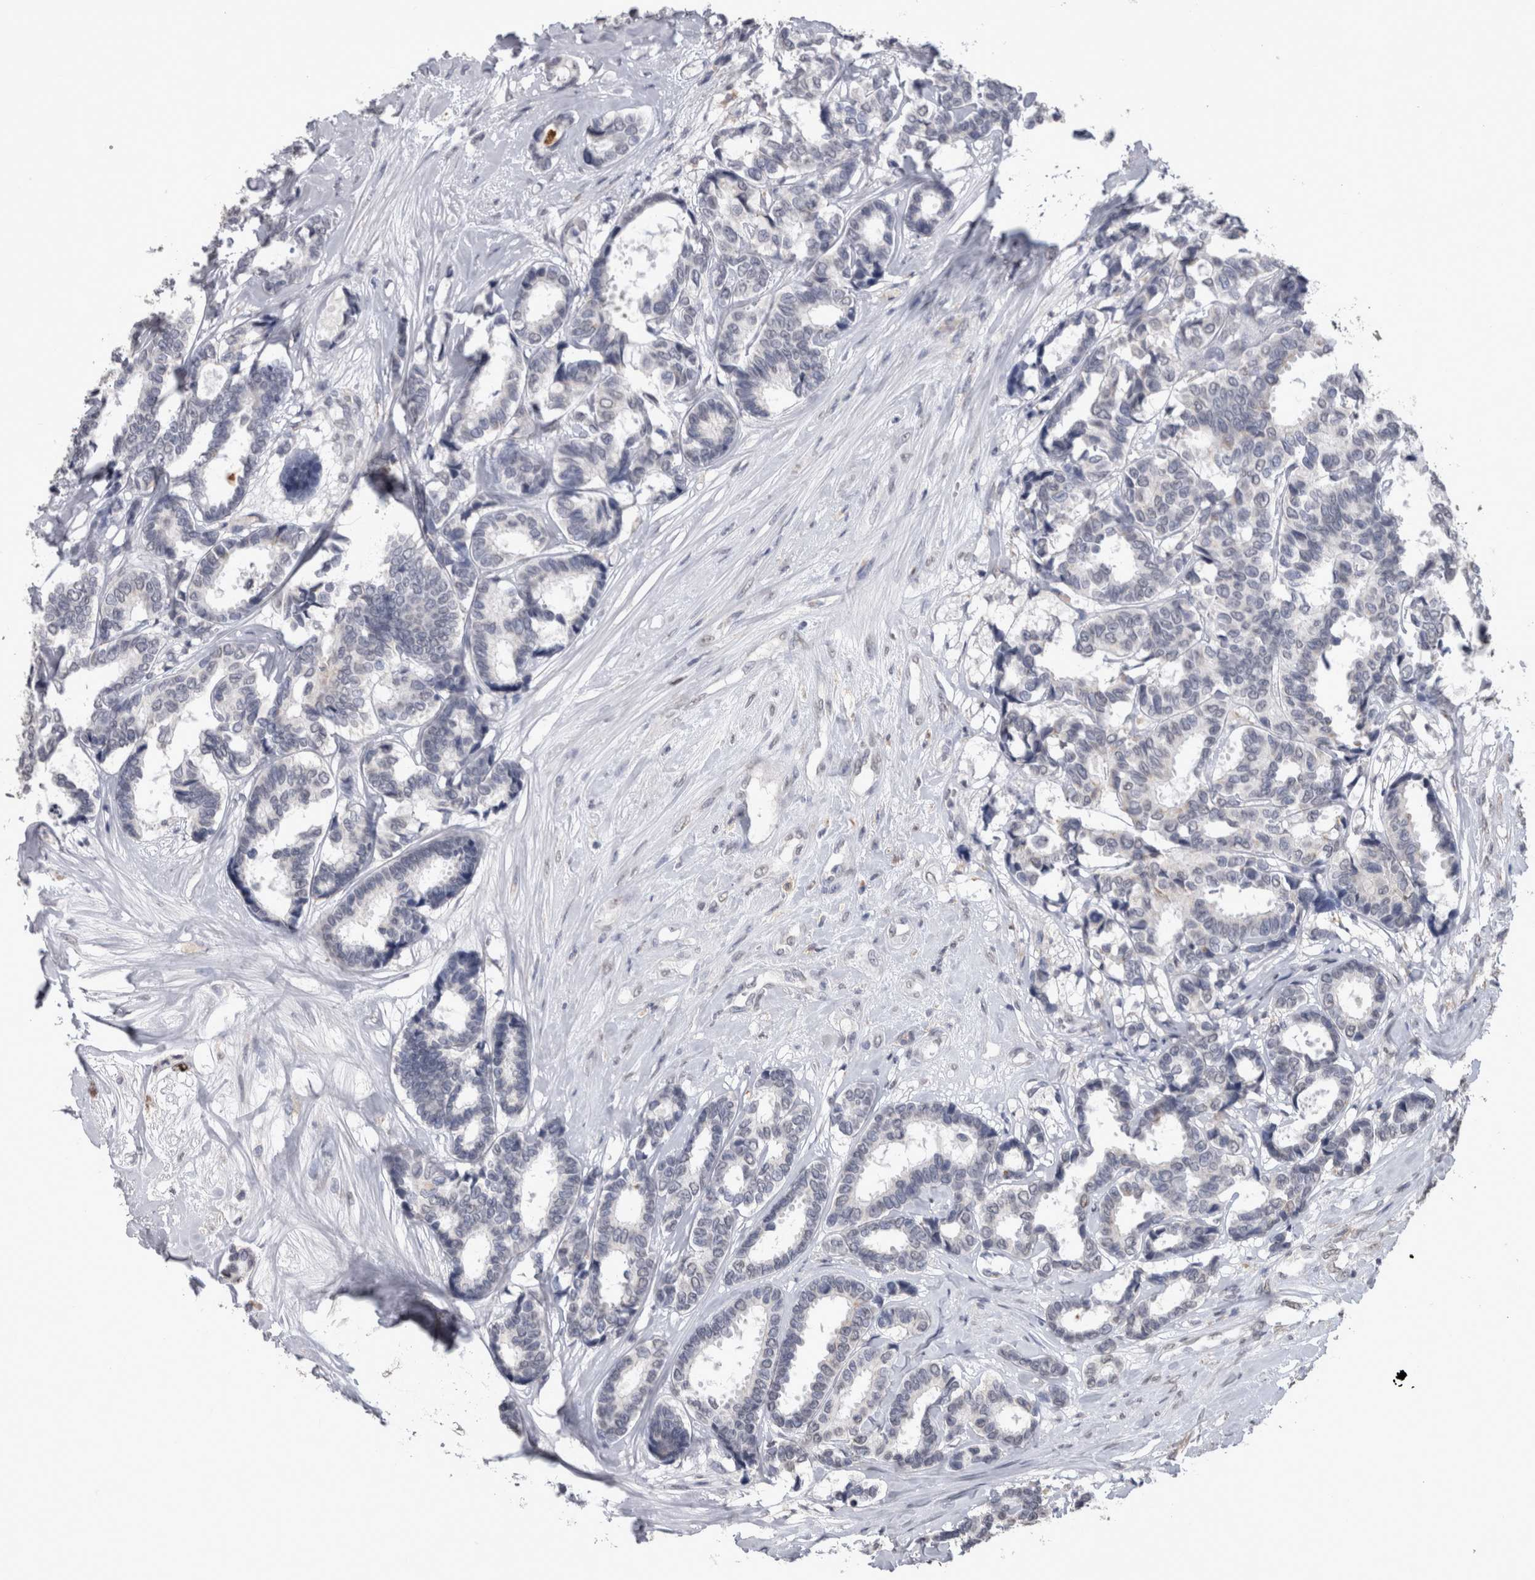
{"staining": {"intensity": "negative", "quantity": "none", "location": "none"}, "tissue": "breast cancer", "cell_type": "Tumor cells", "image_type": "cancer", "snomed": [{"axis": "morphology", "description": "Duct carcinoma"}, {"axis": "topography", "description": "Breast"}], "caption": "This is a histopathology image of immunohistochemistry (IHC) staining of breast invasive ductal carcinoma, which shows no expression in tumor cells.", "gene": "PAX5", "patient": {"sex": "female", "age": 87}}